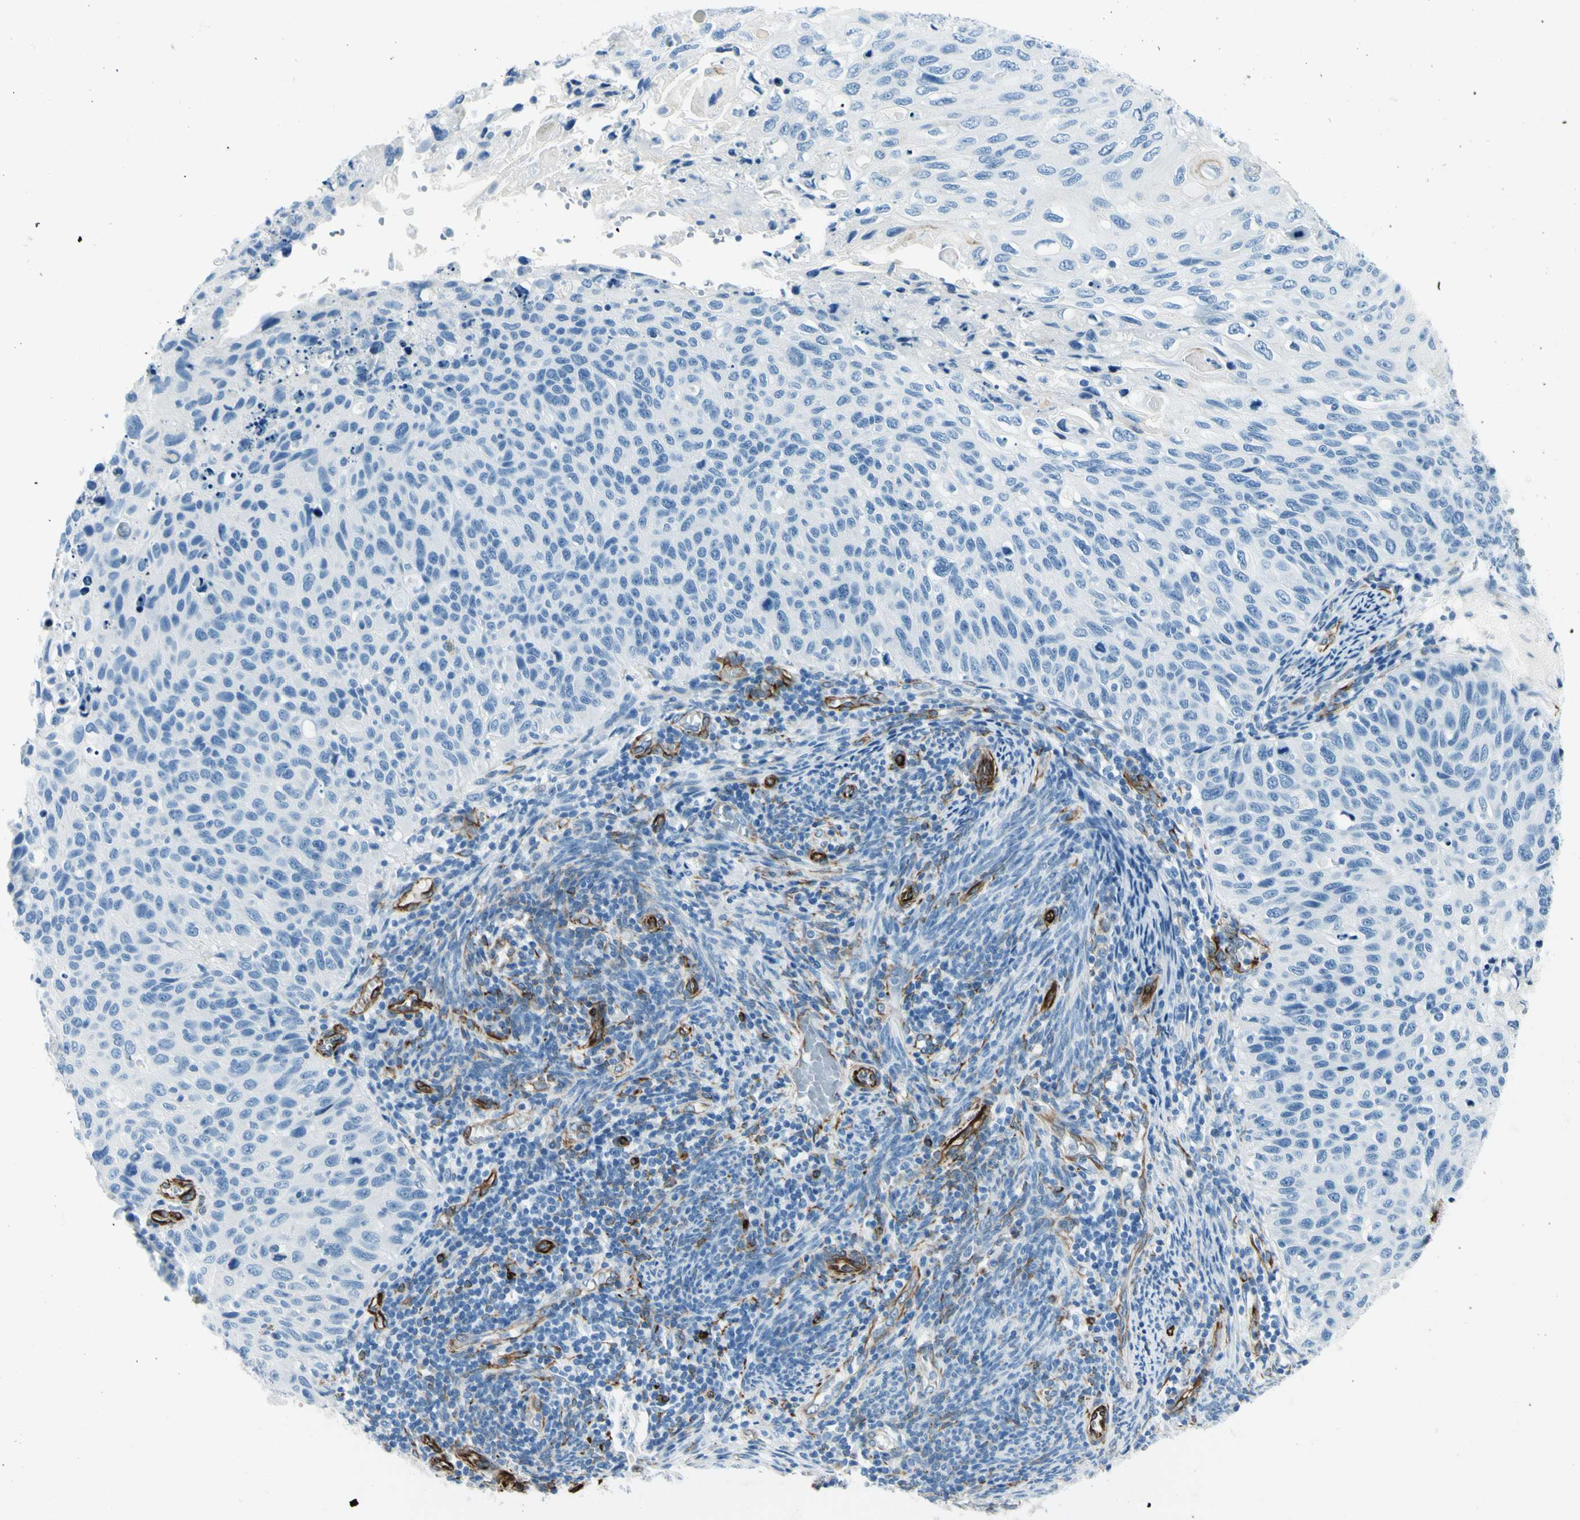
{"staining": {"intensity": "negative", "quantity": "none", "location": "none"}, "tissue": "cervical cancer", "cell_type": "Tumor cells", "image_type": "cancer", "snomed": [{"axis": "morphology", "description": "Squamous cell carcinoma, NOS"}, {"axis": "topography", "description": "Cervix"}], "caption": "A photomicrograph of human cervical squamous cell carcinoma is negative for staining in tumor cells.", "gene": "PTH2R", "patient": {"sex": "female", "age": 70}}